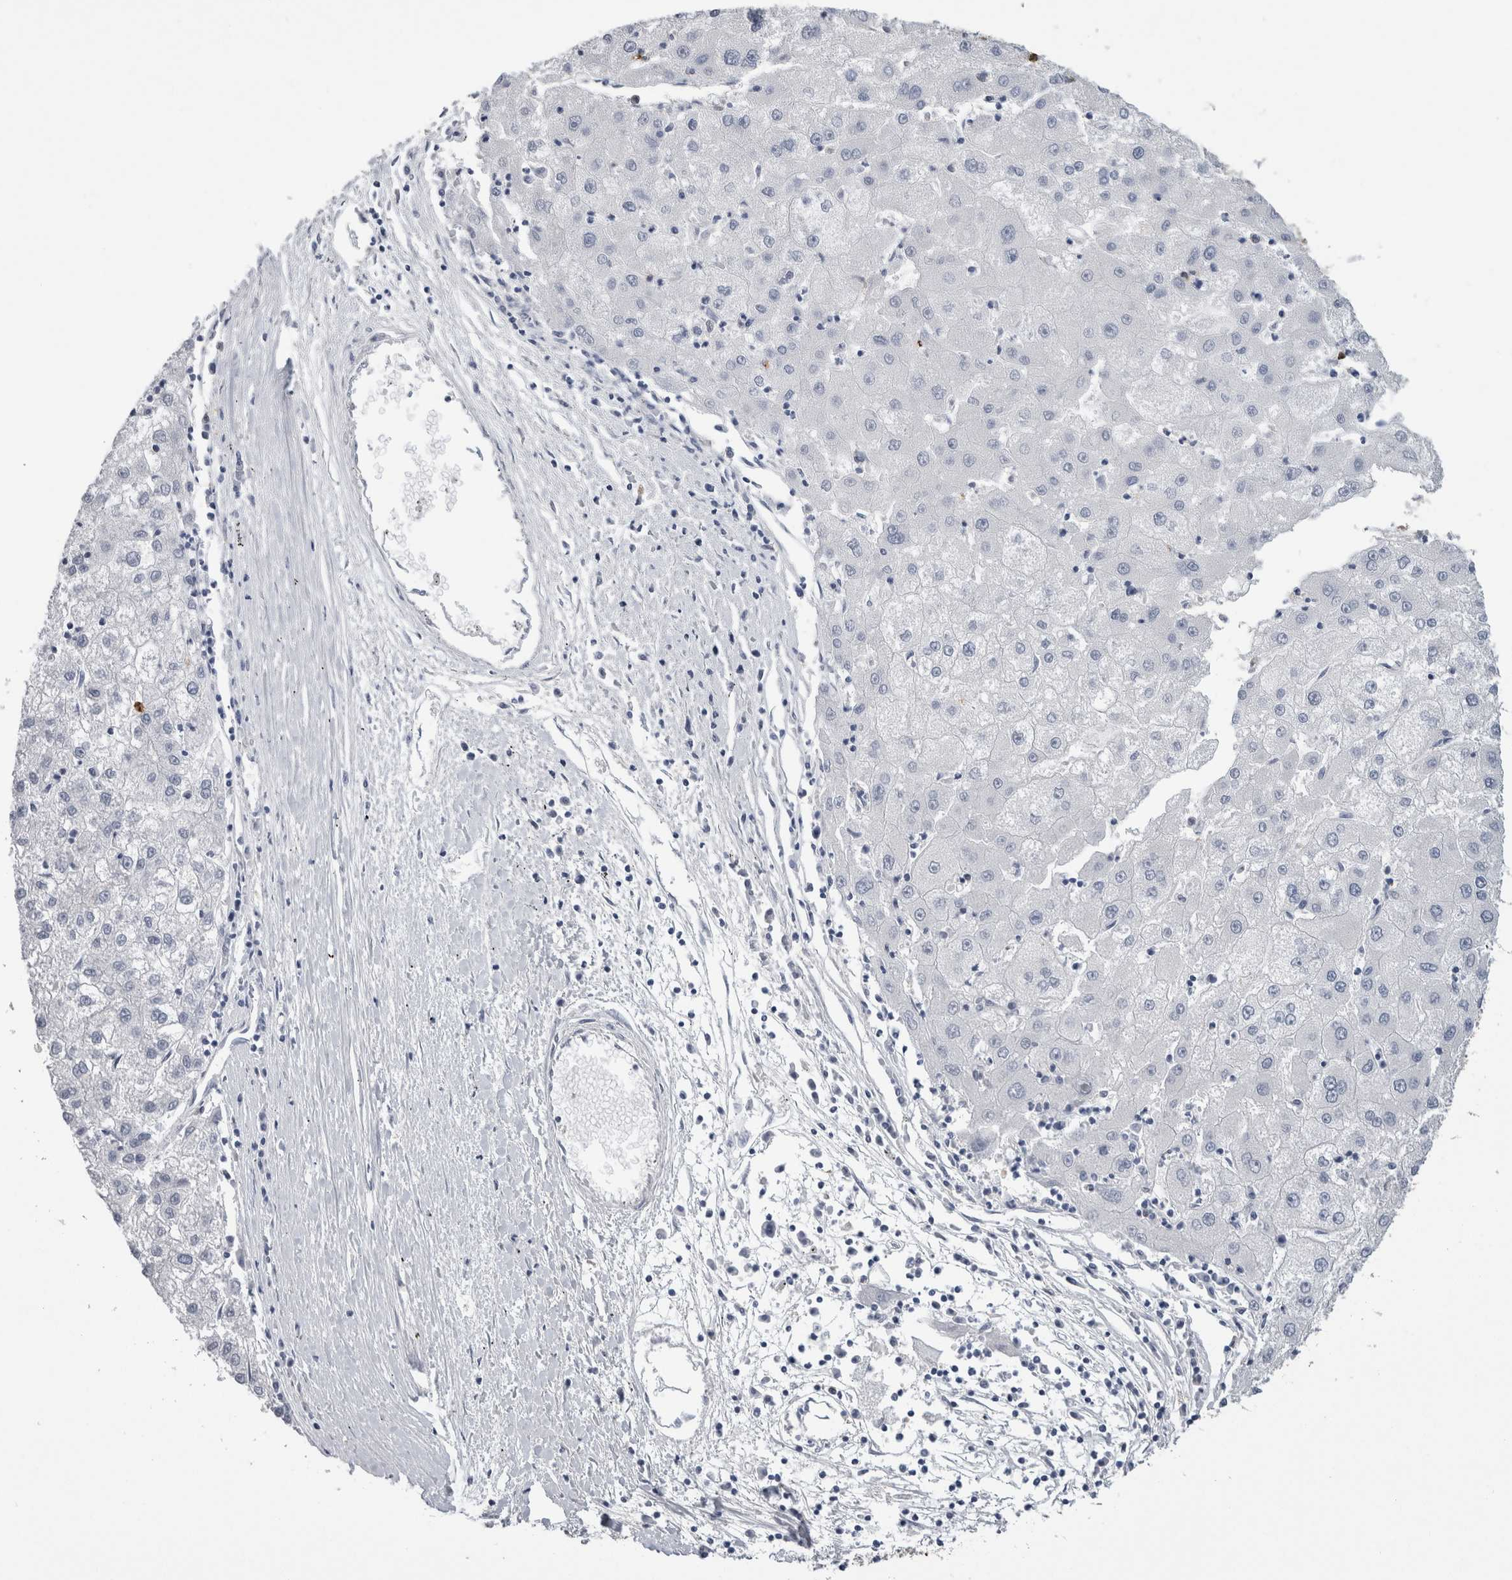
{"staining": {"intensity": "negative", "quantity": "none", "location": "none"}, "tissue": "liver cancer", "cell_type": "Tumor cells", "image_type": "cancer", "snomed": [{"axis": "morphology", "description": "Carcinoma, Hepatocellular, NOS"}, {"axis": "topography", "description": "Liver"}], "caption": "High magnification brightfield microscopy of hepatocellular carcinoma (liver) stained with DAB (brown) and counterstained with hematoxylin (blue): tumor cells show no significant expression. The staining is performed using DAB (3,3'-diaminobenzidine) brown chromogen with nuclei counter-stained in using hematoxylin.", "gene": "S100A12", "patient": {"sex": "male", "age": 72}}